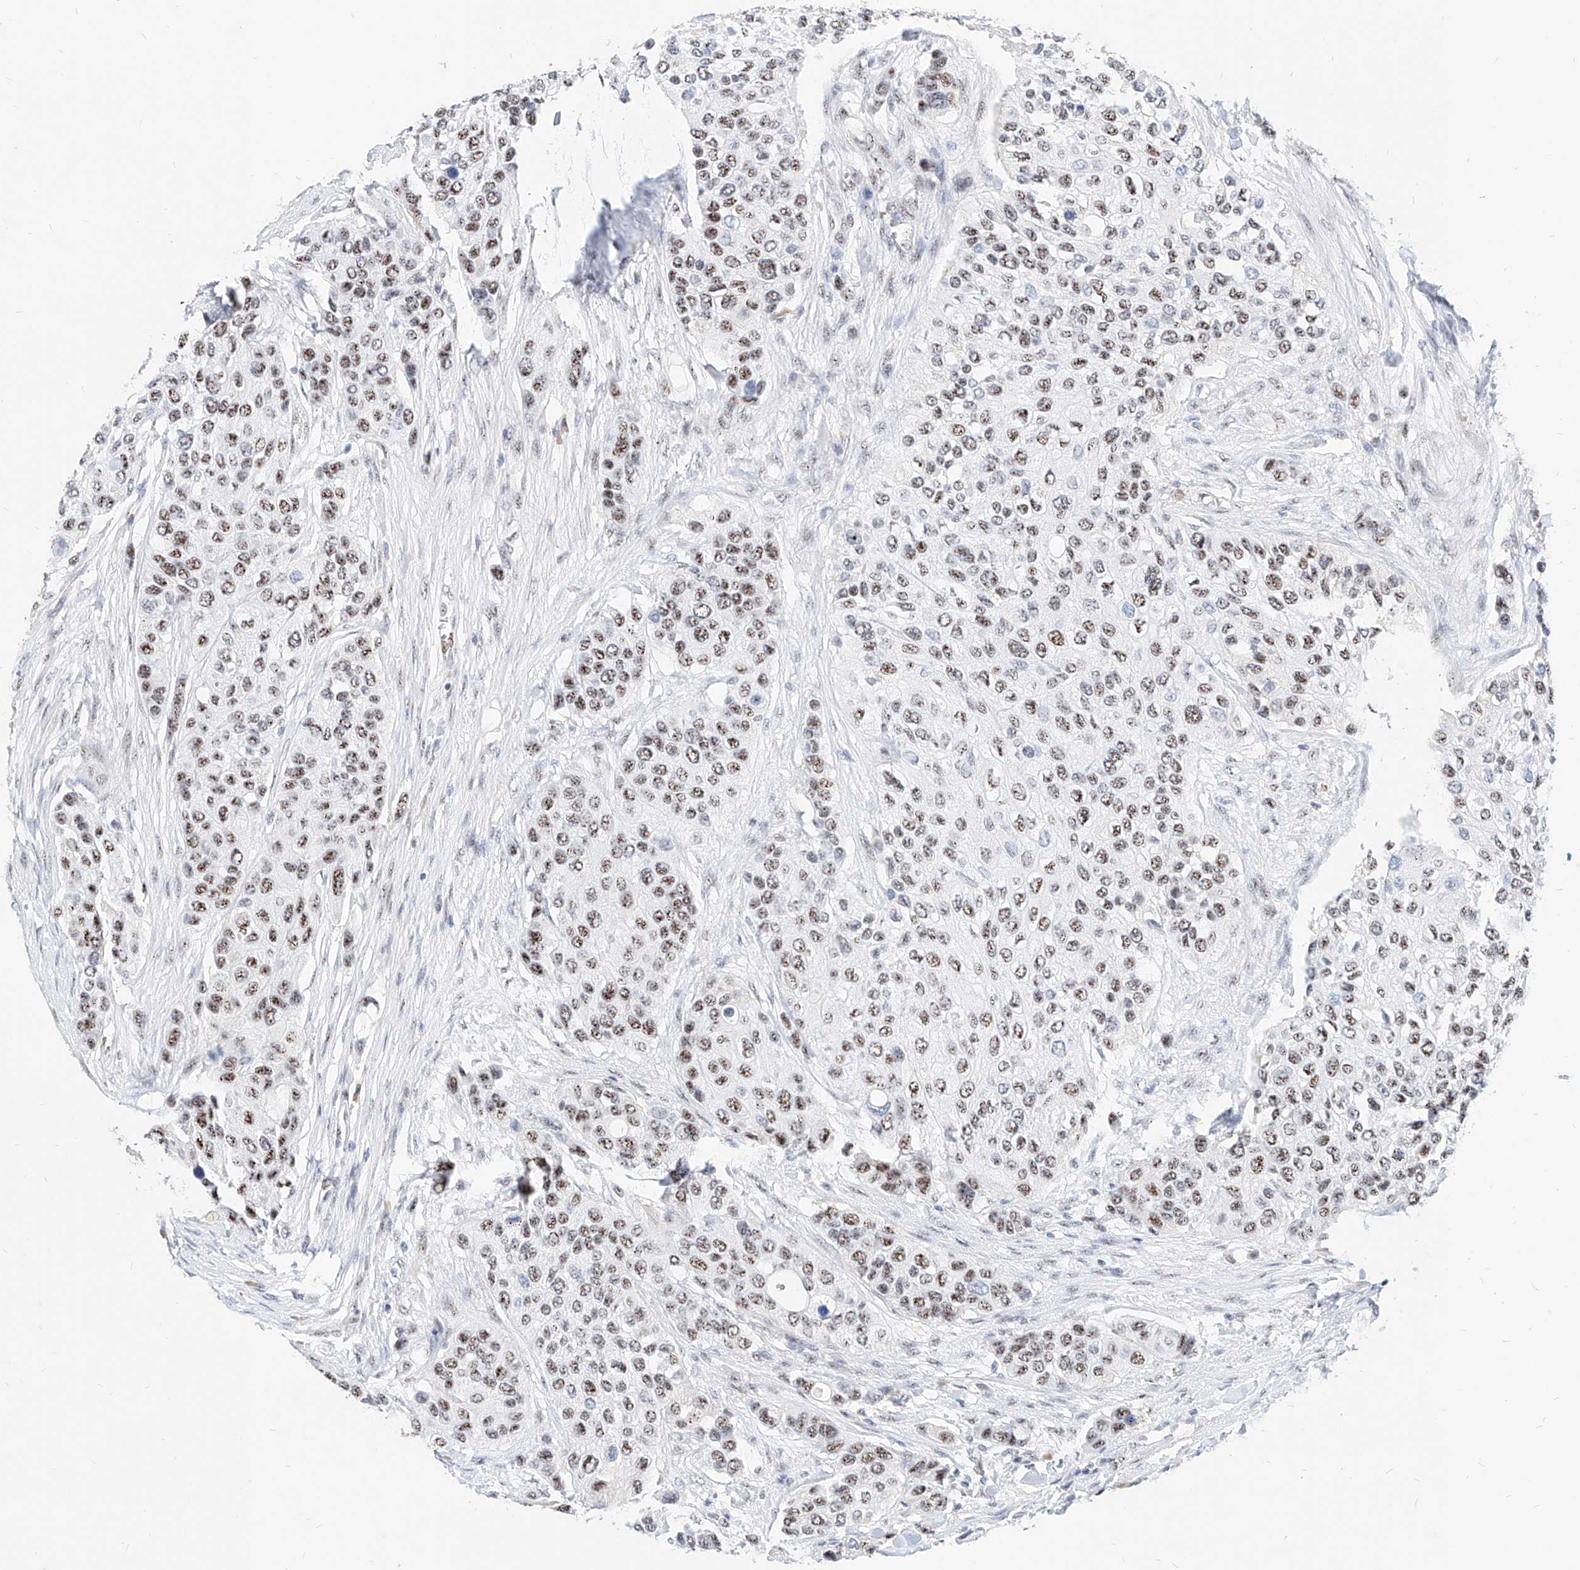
{"staining": {"intensity": "moderate", "quantity": ">75%", "location": "nuclear"}, "tissue": "urothelial cancer", "cell_type": "Tumor cells", "image_type": "cancer", "snomed": [{"axis": "morphology", "description": "Urothelial carcinoma, High grade"}, {"axis": "topography", "description": "Urinary bladder"}], "caption": "An IHC image of neoplastic tissue is shown. Protein staining in brown highlights moderate nuclear positivity in high-grade urothelial carcinoma within tumor cells.", "gene": "ZFP42", "patient": {"sex": "female", "age": 56}}